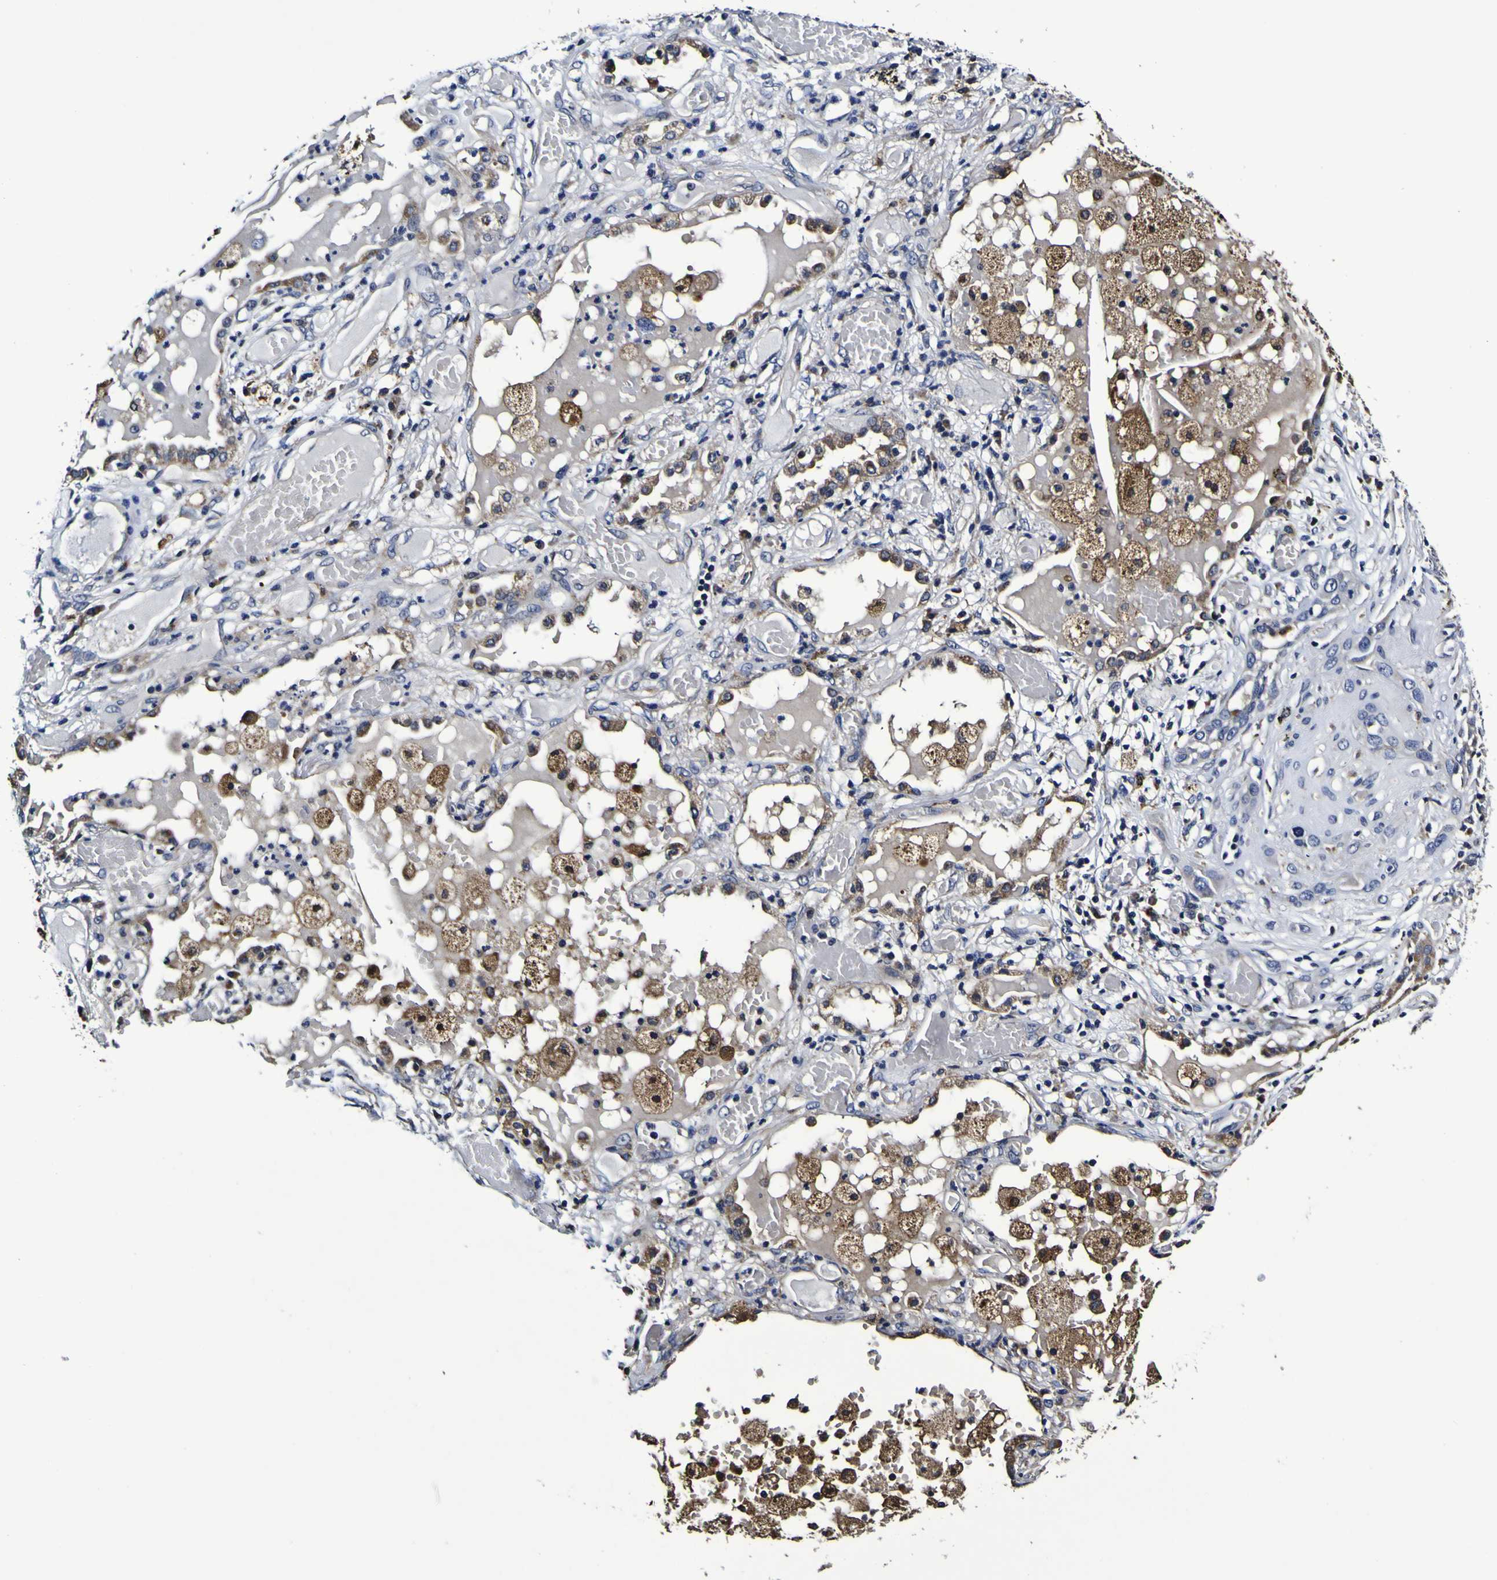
{"staining": {"intensity": "negative", "quantity": "none", "location": "none"}, "tissue": "lung cancer", "cell_type": "Tumor cells", "image_type": "cancer", "snomed": [{"axis": "morphology", "description": "Squamous cell carcinoma, NOS"}, {"axis": "topography", "description": "Lung"}], "caption": "Tumor cells are negative for brown protein staining in lung cancer.", "gene": "GPX1", "patient": {"sex": "male", "age": 71}}